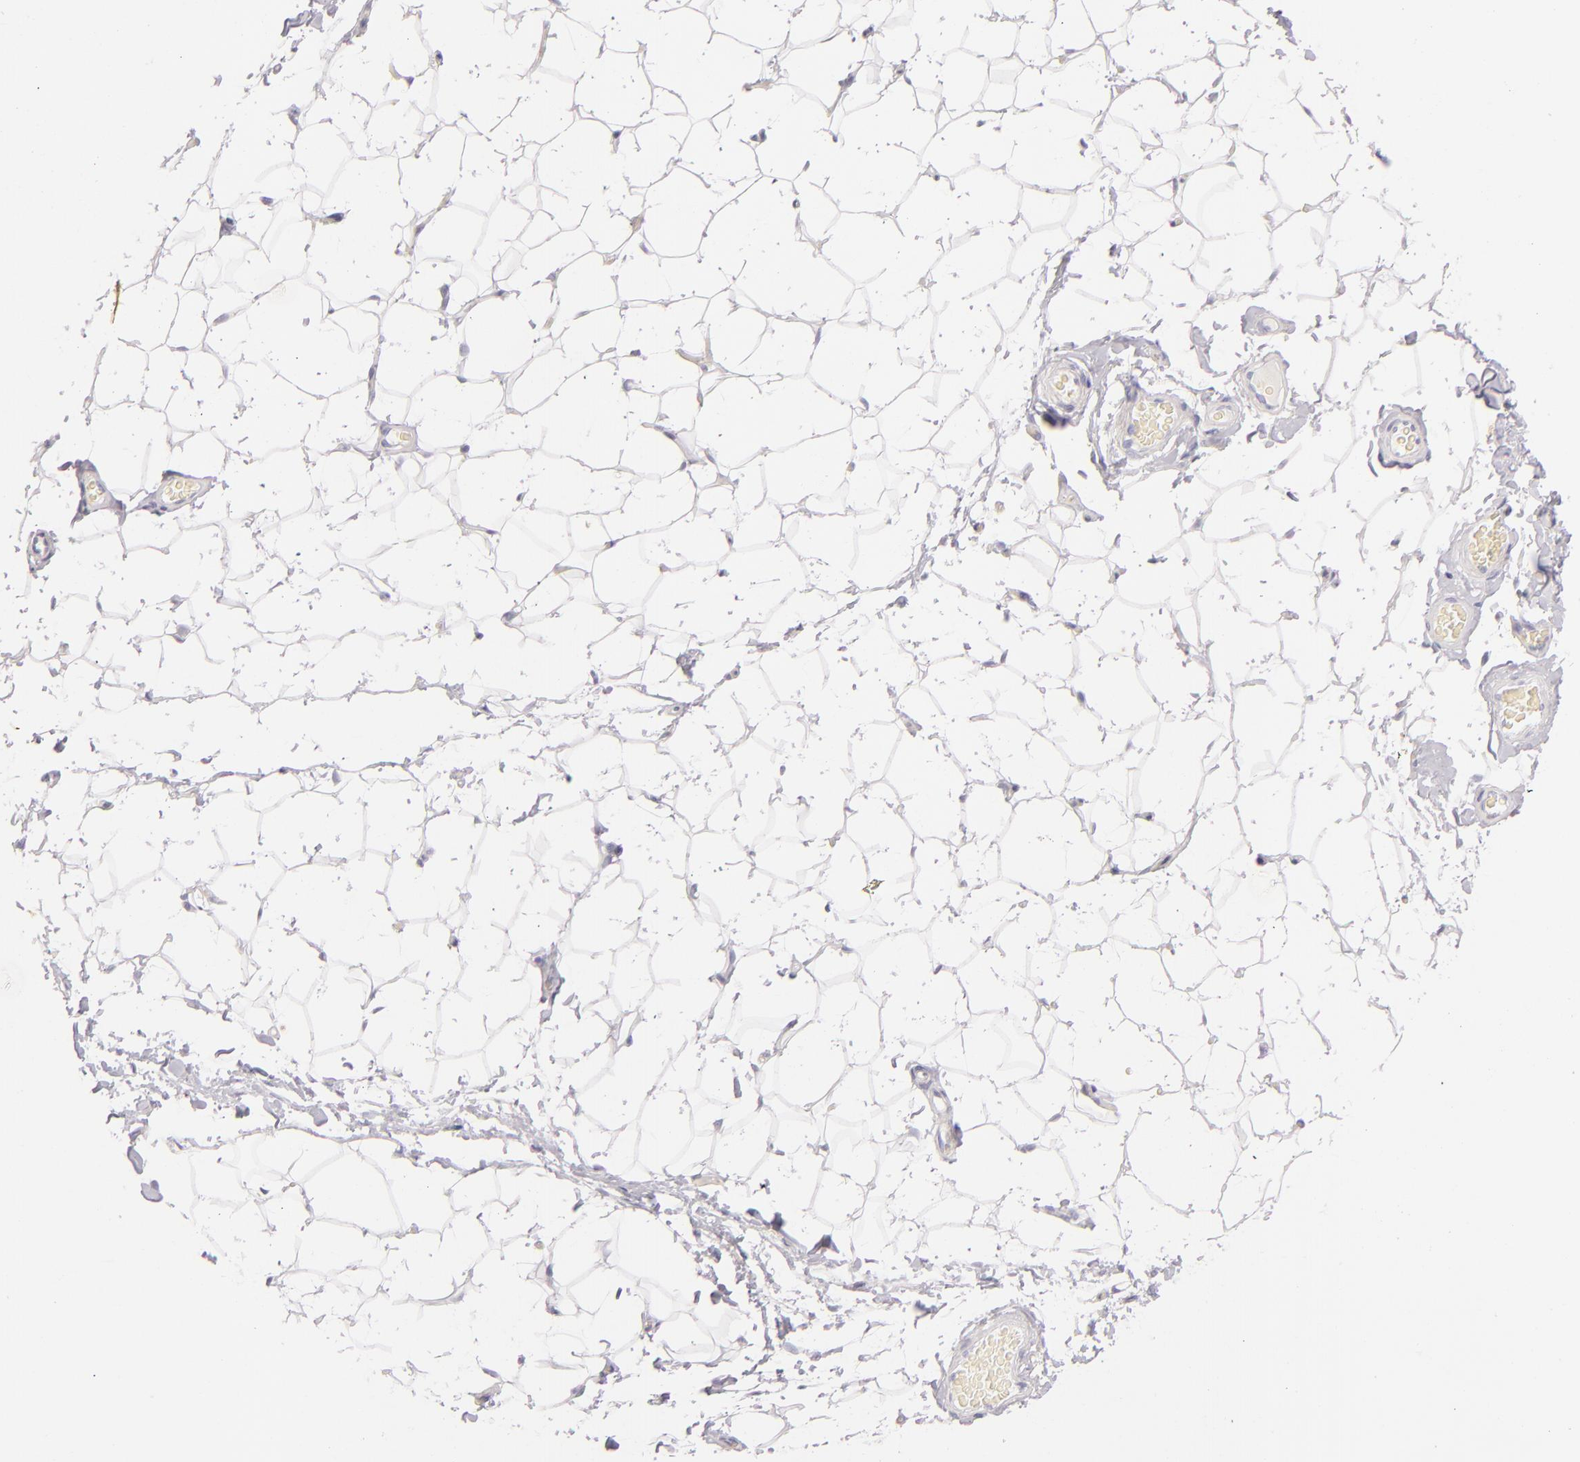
{"staining": {"intensity": "negative", "quantity": "none", "location": "none"}, "tissue": "adipose tissue", "cell_type": "Adipocytes", "image_type": "normal", "snomed": [{"axis": "morphology", "description": "Normal tissue, NOS"}, {"axis": "topography", "description": "Soft tissue"}], "caption": "A high-resolution image shows immunohistochemistry (IHC) staining of benign adipose tissue, which demonstrates no significant positivity in adipocytes.", "gene": "FABP1", "patient": {"sex": "male", "age": 26}}